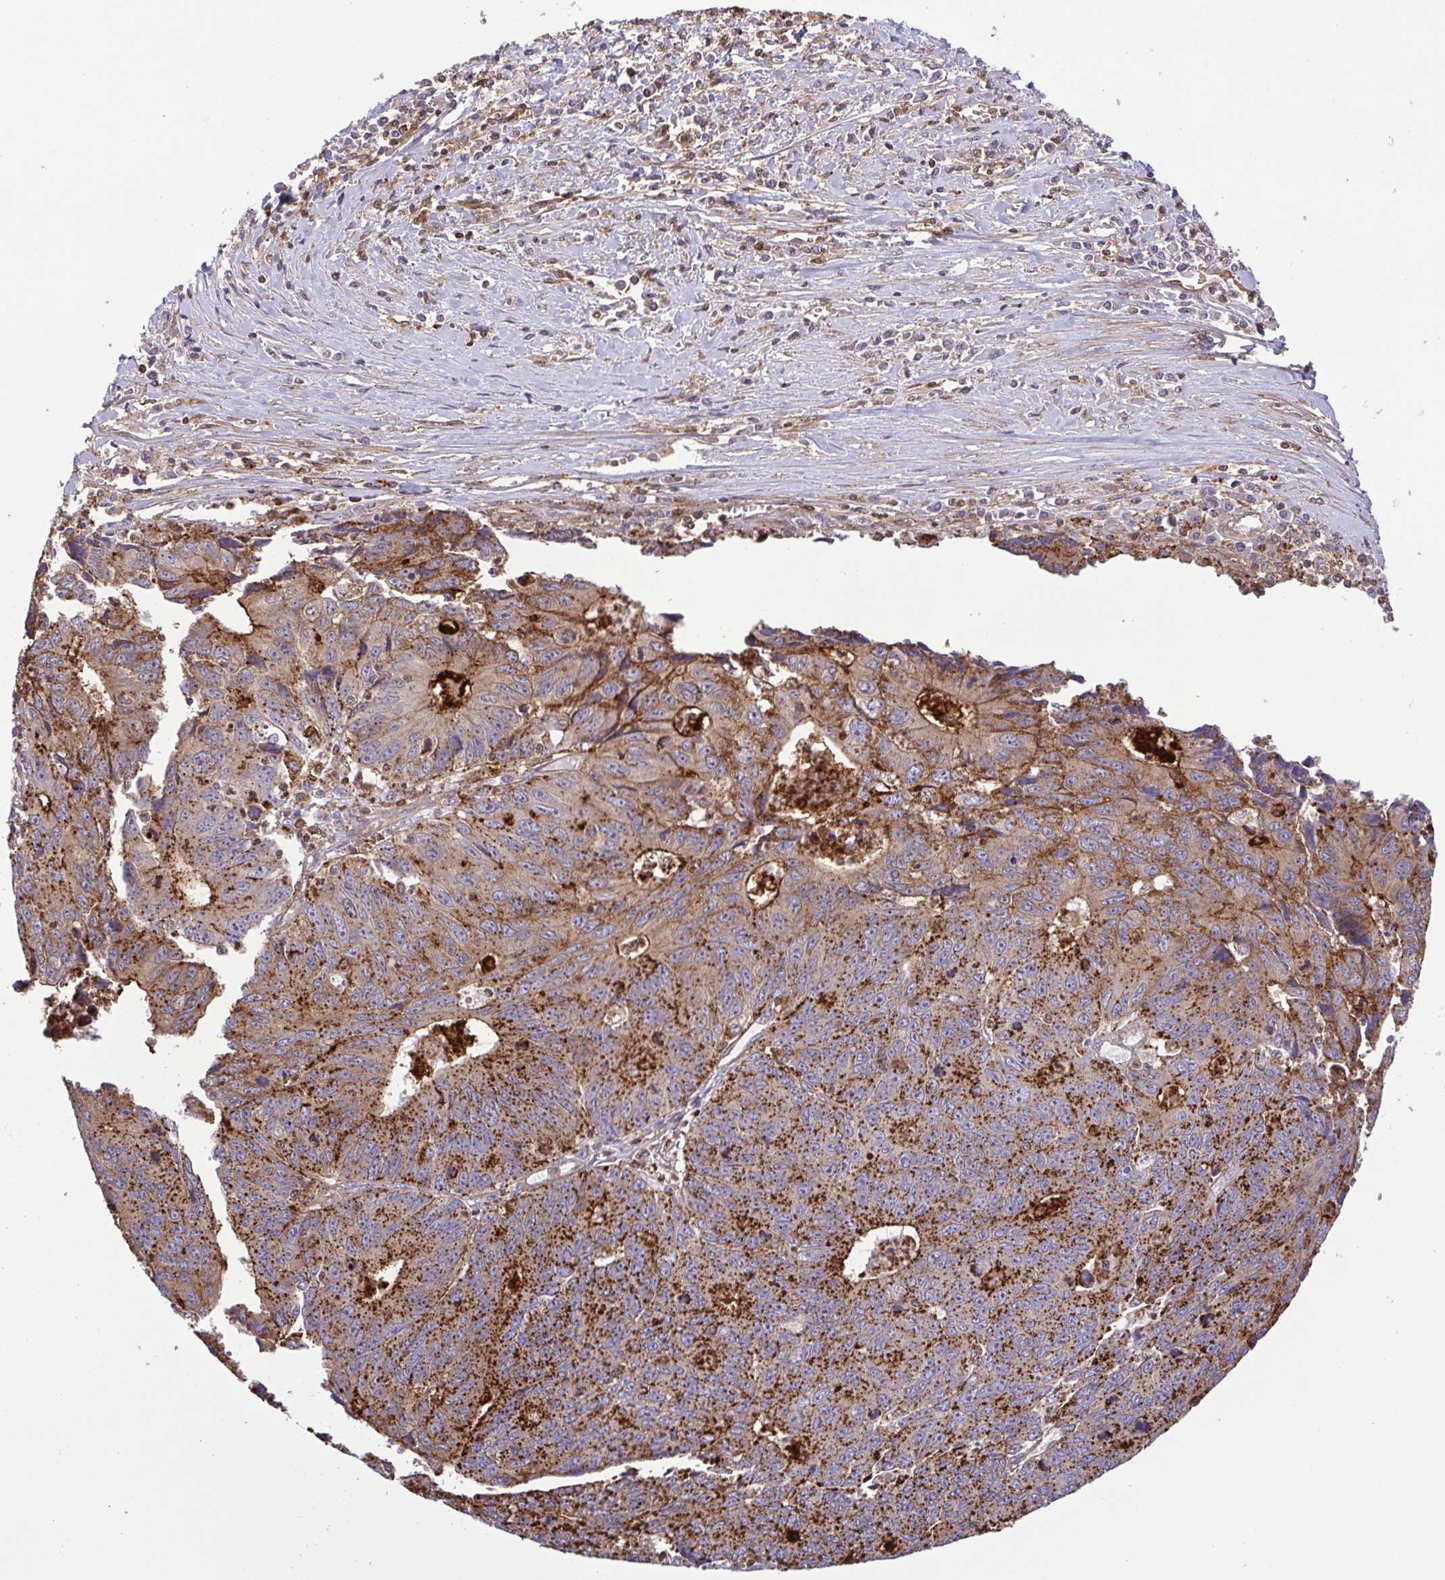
{"staining": {"intensity": "moderate", "quantity": ">75%", "location": "cytoplasmic/membranous"}, "tissue": "liver cancer", "cell_type": "Tumor cells", "image_type": "cancer", "snomed": [{"axis": "morphology", "description": "Cholangiocarcinoma"}, {"axis": "topography", "description": "Liver"}], "caption": "Immunohistochemical staining of liver cancer (cholangiocarcinoma) reveals moderate cytoplasmic/membranous protein positivity in approximately >75% of tumor cells.", "gene": "CHMP1B", "patient": {"sex": "male", "age": 65}}